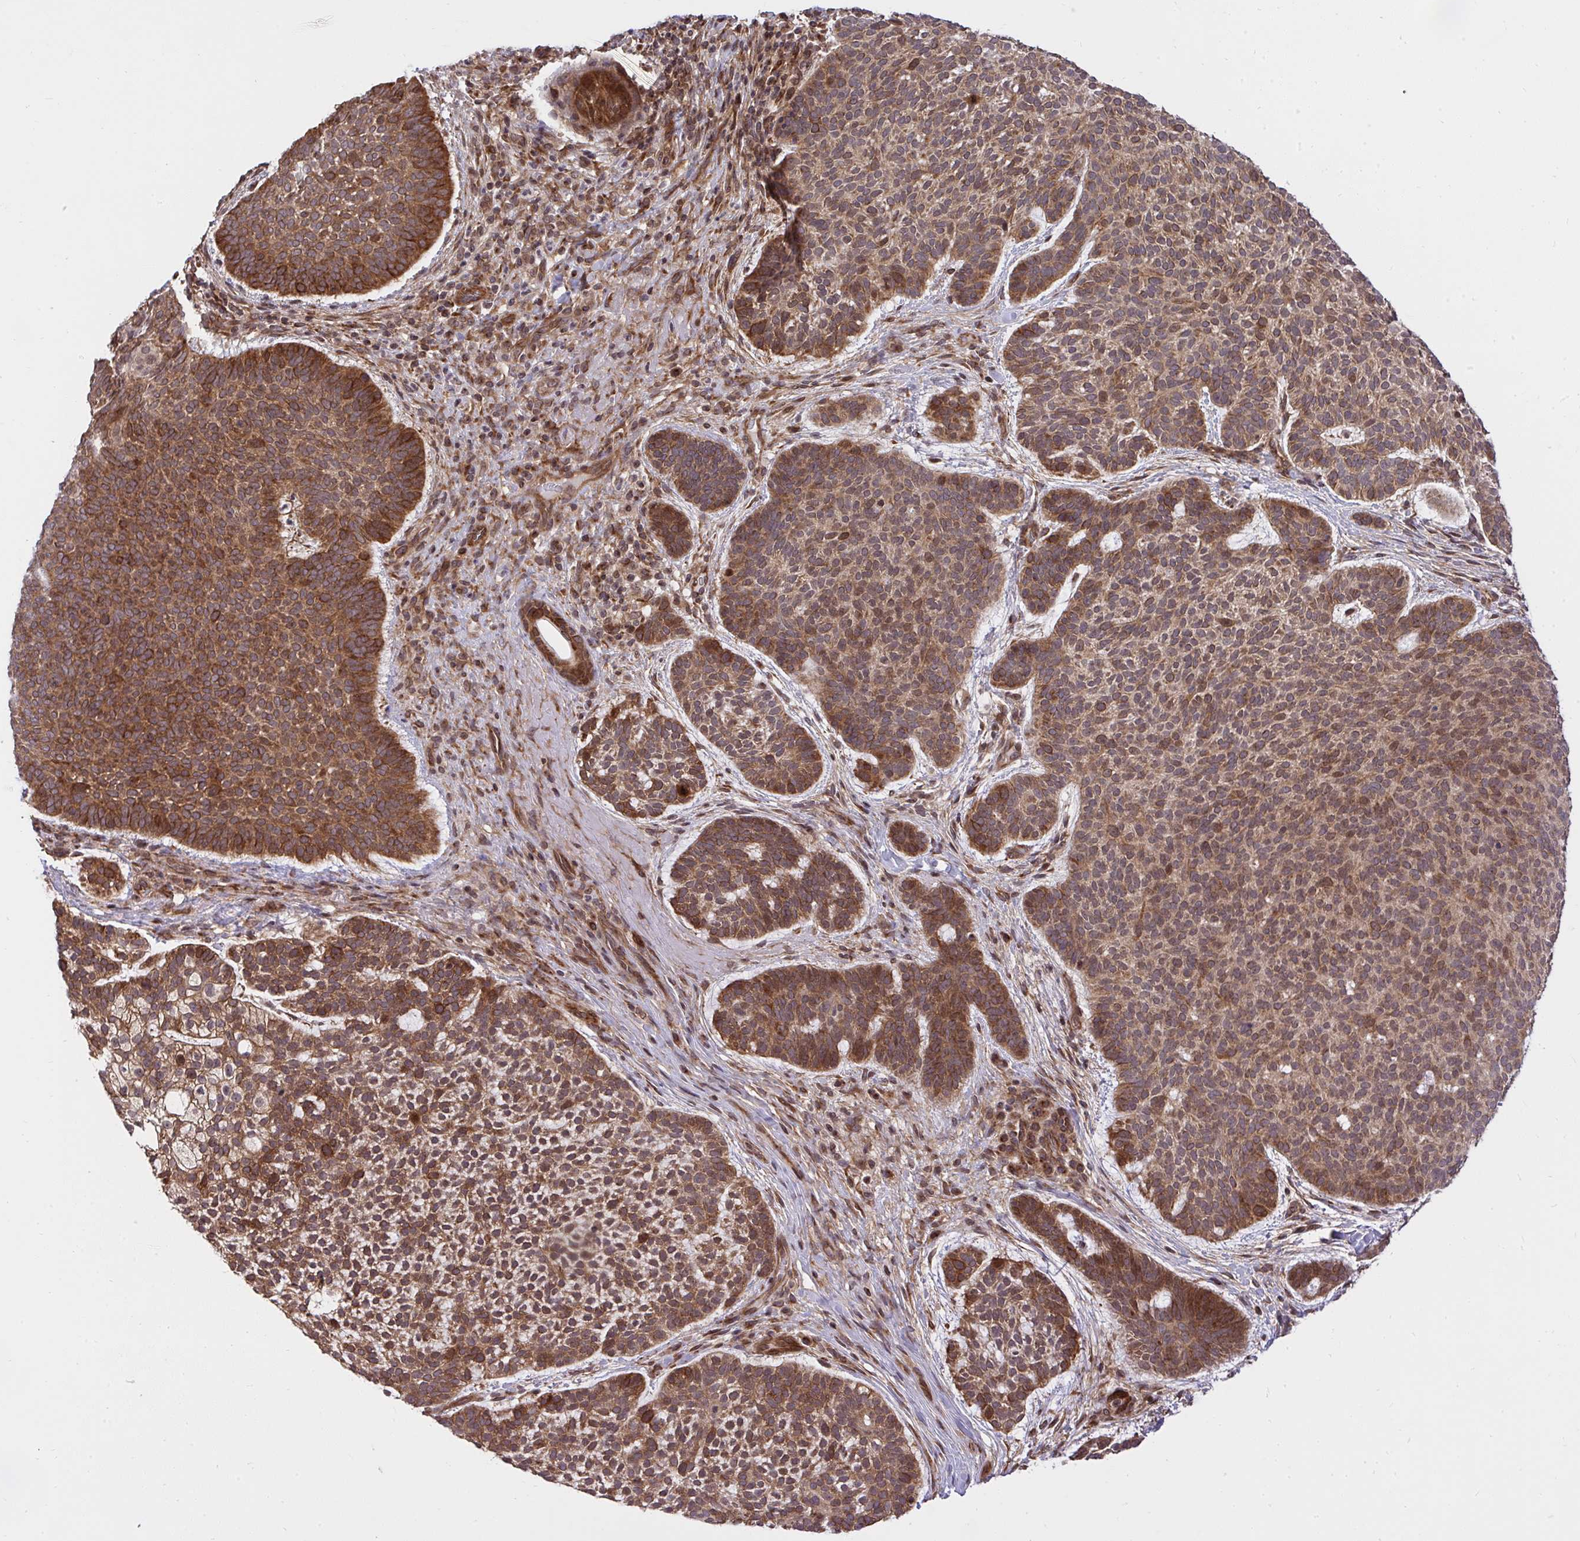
{"staining": {"intensity": "moderate", "quantity": ">75%", "location": "cytoplasmic/membranous"}, "tissue": "skin cancer", "cell_type": "Tumor cells", "image_type": "cancer", "snomed": [{"axis": "morphology", "description": "Basal cell carcinoma"}, {"axis": "topography", "description": "Skin"}, {"axis": "topography", "description": "Skin of face"}], "caption": "This histopathology image reveals immunohistochemistry staining of human skin cancer (basal cell carcinoma), with medium moderate cytoplasmic/membranous expression in approximately >75% of tumor cells.", "gene": "ERI1", "patient": {"sex": "male", "age": 73}}